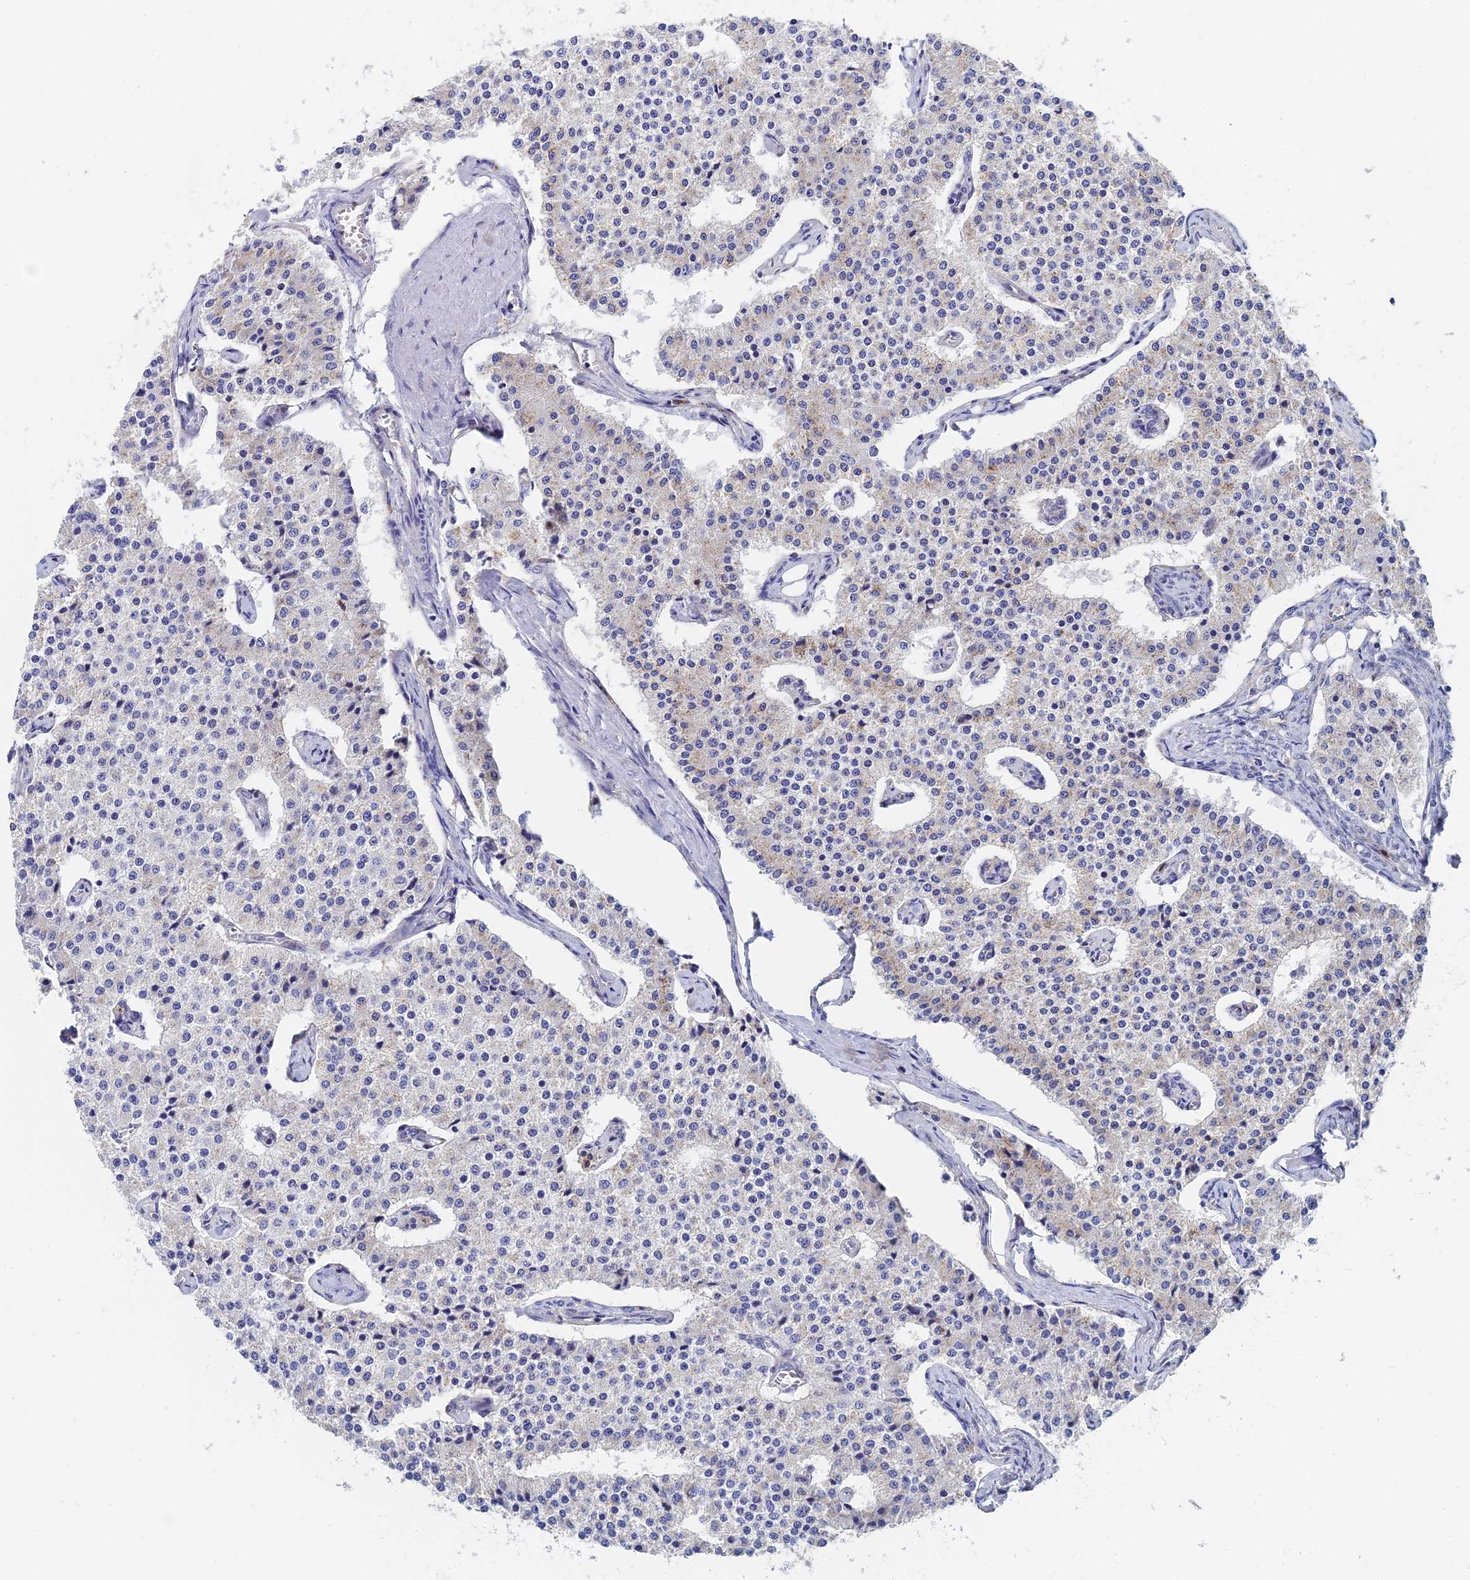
{"staining": {"intensity": "weak", "quantity": "<25%", "location": "cytoplasmic/membranous"}, "tissue": "carcinoid", "cell_type": "Tumor cells", "image_type": "cancer", "snomed": [{"axis": "morphology", "description": "Carcinoid, malignant, NOS"}, {"axis": "topography", "description": "Colon"}], "caption": "DAB (3,3'-diaminobenzidine) immunohistochemical staining of human carcinoid displays no significant expression in tumor cells.", "gene": "SPNS1", "patient": {"sex": "female", "age": 52}}